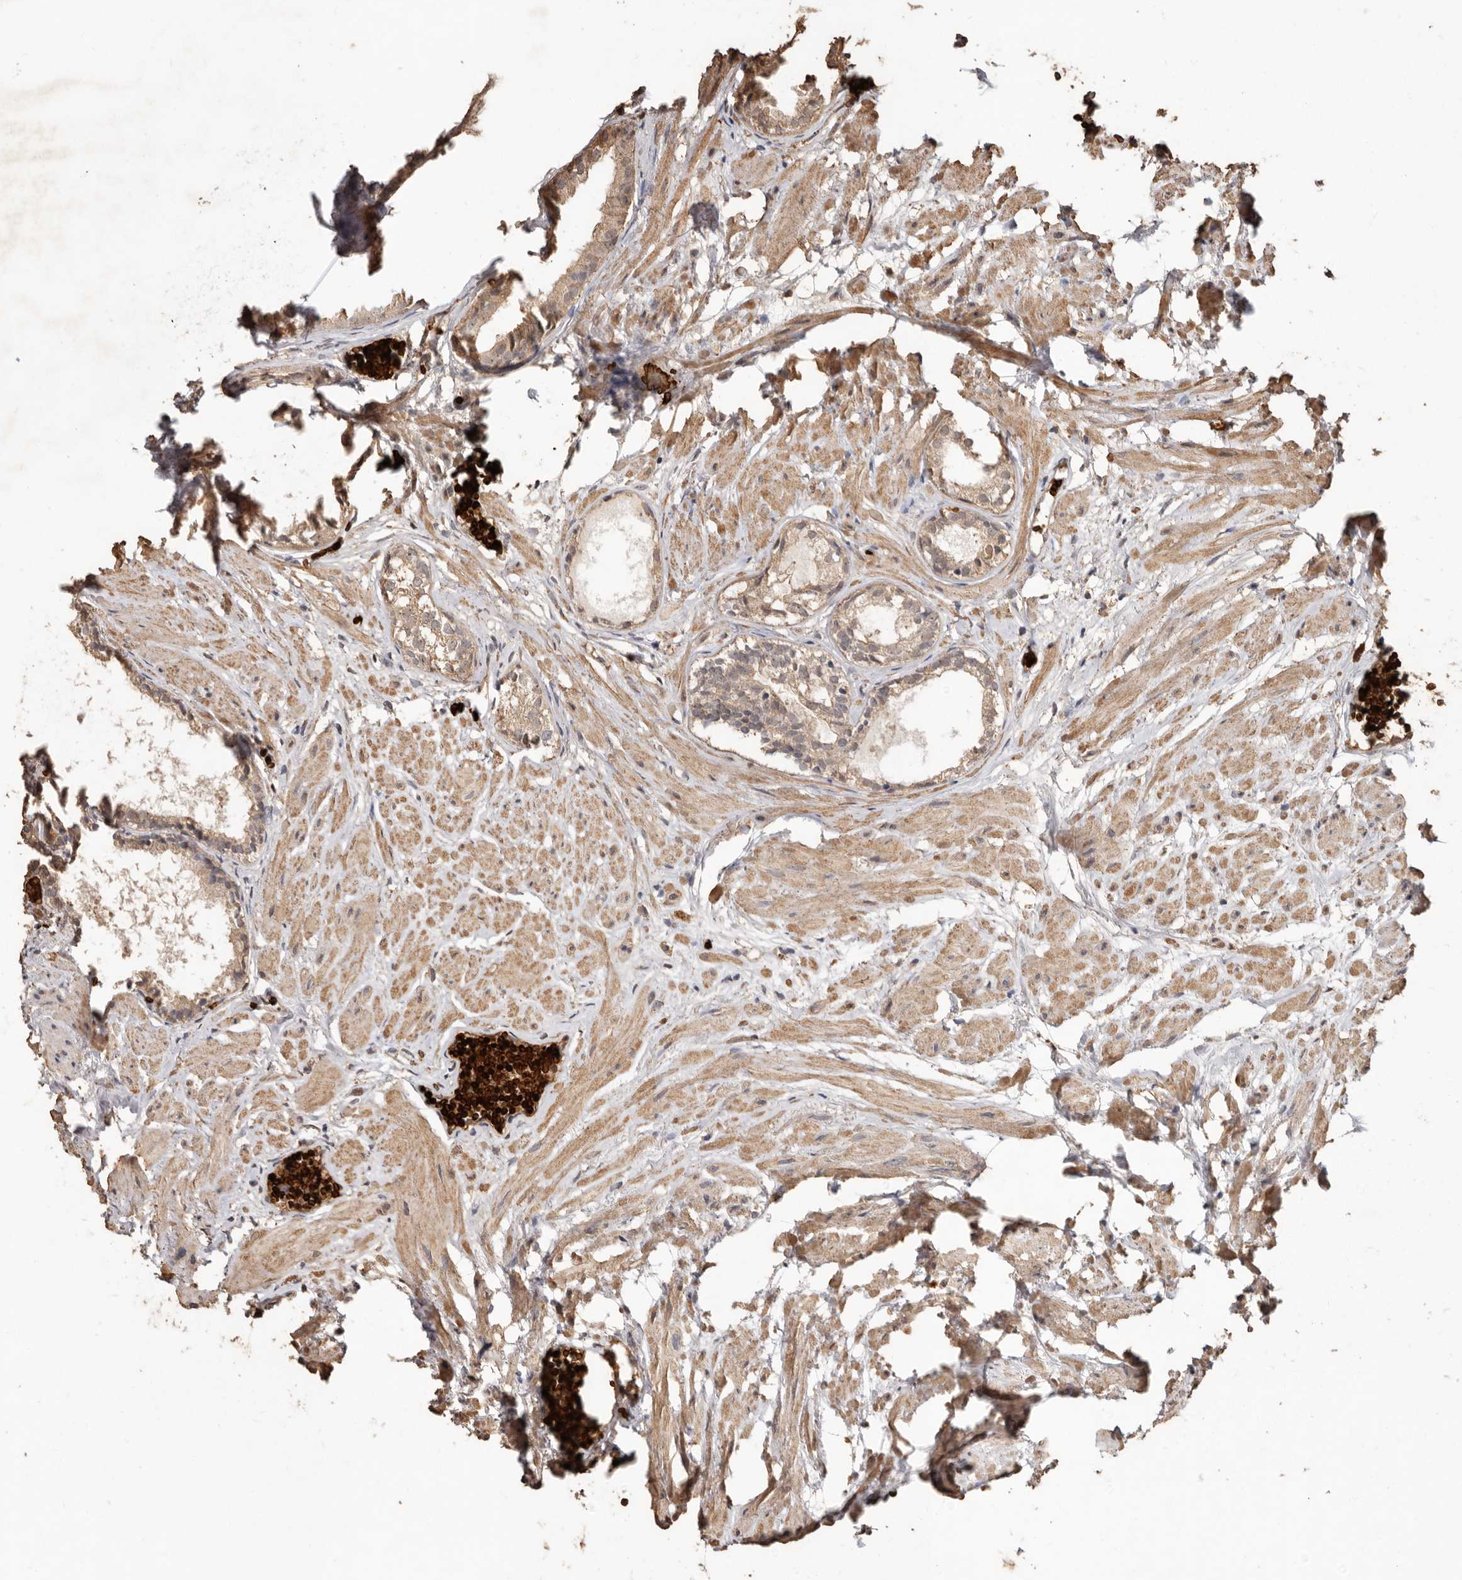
{"staining": {"intensity": "weak", "quantity": ">75%", "location": "cytoplasmic/membranous"}, "tissue": "prostate cancer", "cell_type": "Tumor cells", "image_type": "cancer", "snomed": [{"axis": "morphology", "description": "Adenocarcinoma, Low grade"}, {"axis": "topography", "description": "Prostate"}], "caption": "A brown stain shows weak cytoplasmic/membranous positivity of a protein in human low-grade adenocarcinoma (prostate) tumor cells. (DAB IHC, brown staining for protein, blue staining for nuclei).", "gene": "GRAMD2A", "patient": {"sex": "male", "age": 88}}